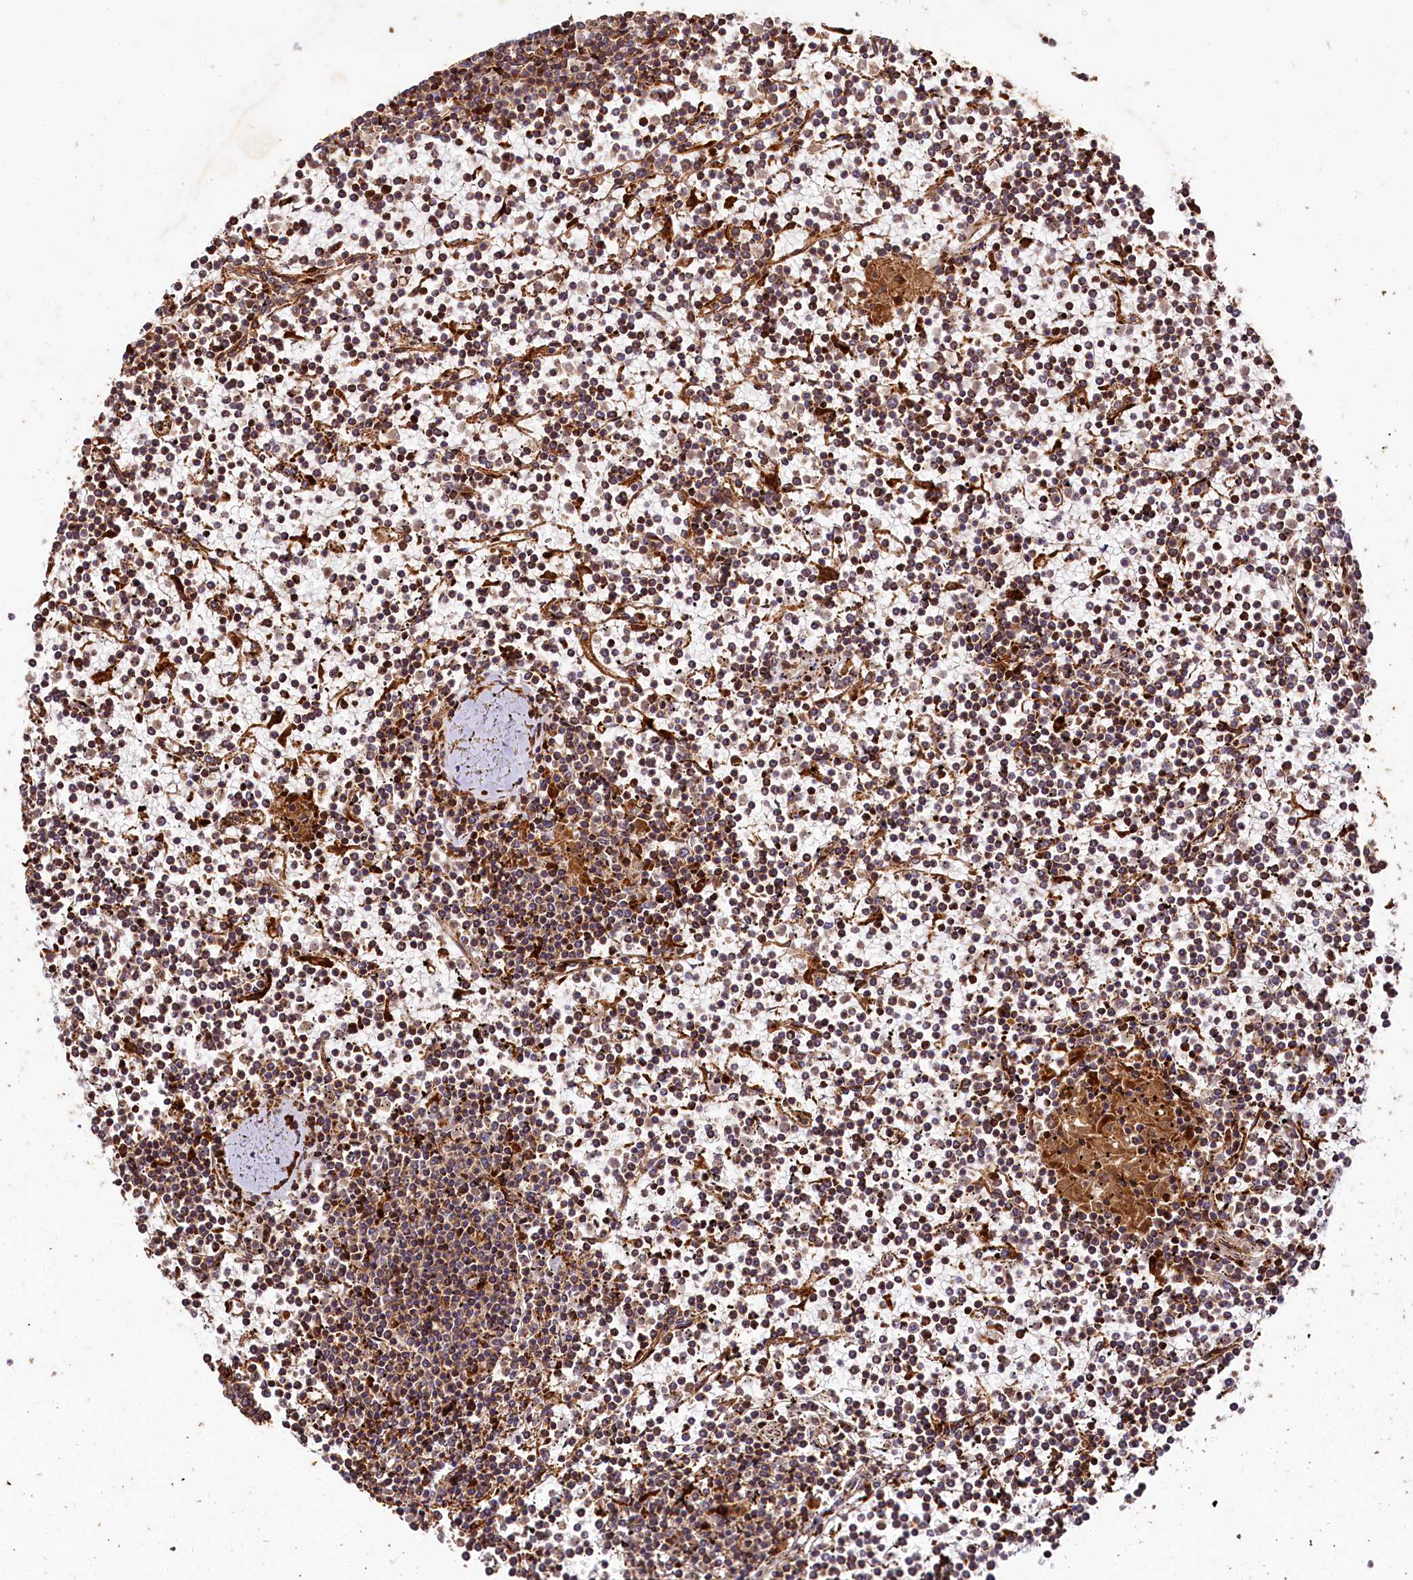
{"staining": {"intensity": "moderate", "quantity": ">75%", "location": "cytoplasmic/membranous"}, "tissue": "lymphoma", "cell_type": "Tumor cells", "image_type": "cancer", "snomed": [{"axis": "morphology", "description": "Malignant lymphoma, non-Hodgkin's type, Low grade"}, {"axis": "topography", "description": "Spleen"}], "caption": "High-power microscopy captured an immunohistochemistry micrograph of malignant lymphoma, non-Hodgkin's type (low-grade), revealing moderate cytoplasmic/membranous positivity in about >75% of tumor cells.", "gene": "WDR73", "patient": {"sex": "female", "age": 19}}